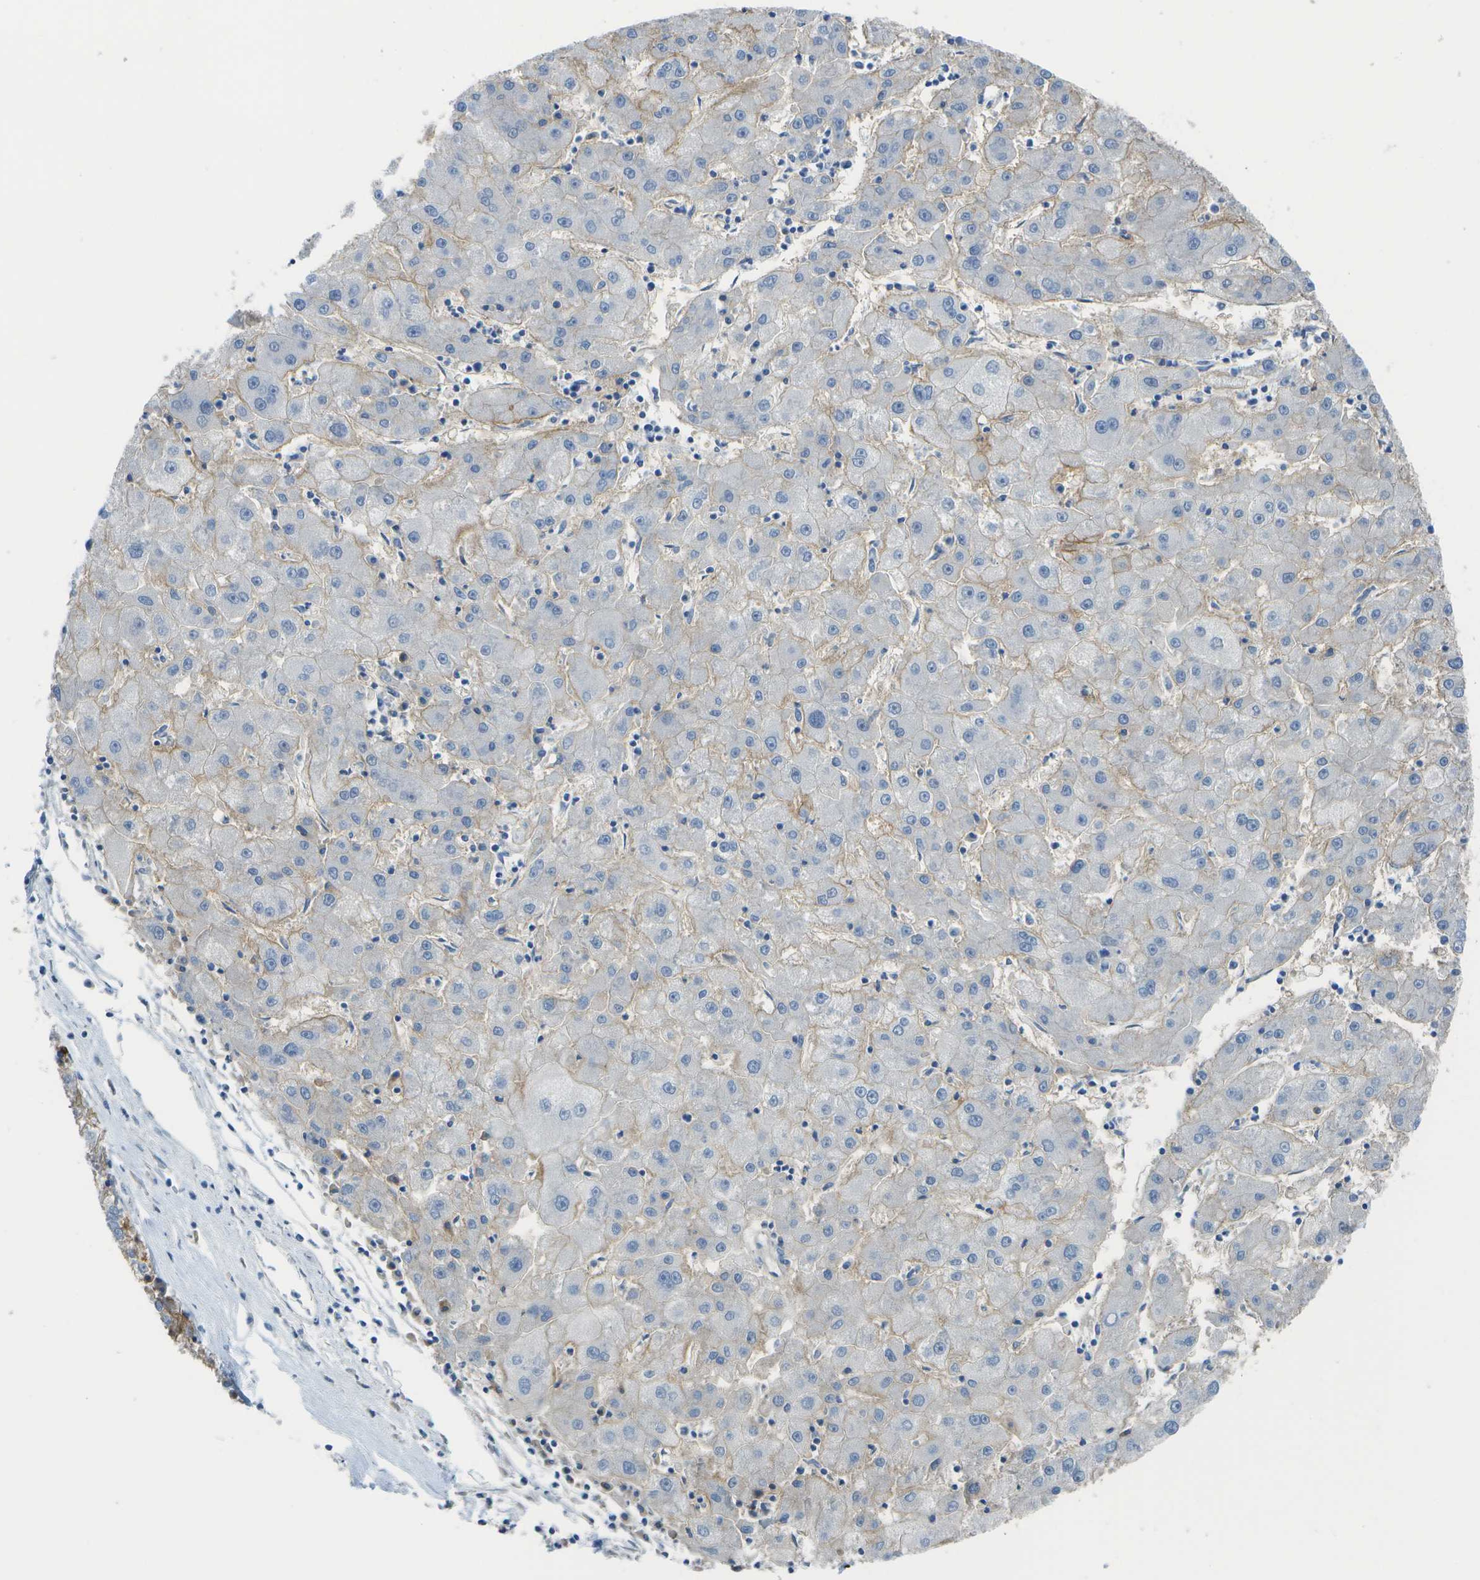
{"staining": {"intensity": "weak", "quantity": "25%-75%", "location": "cytoplasmic/membranous"}, "tissue": "liver cancer", "cell_type": "Tumor cells", "image_type": "cancer", "snomed": [{"axis": "morphology", "description": "Carcinoma, Hepatocellular, NOS"}, {"axis": "topography", "description": "Liver"}], "caption": "Human liver cancer (hepatocellular carcinoma) stained with a protein marker reveals weak staining in tumor cells.", "gene": "CD46", "patient": {"sex": "male", "age": 72}}